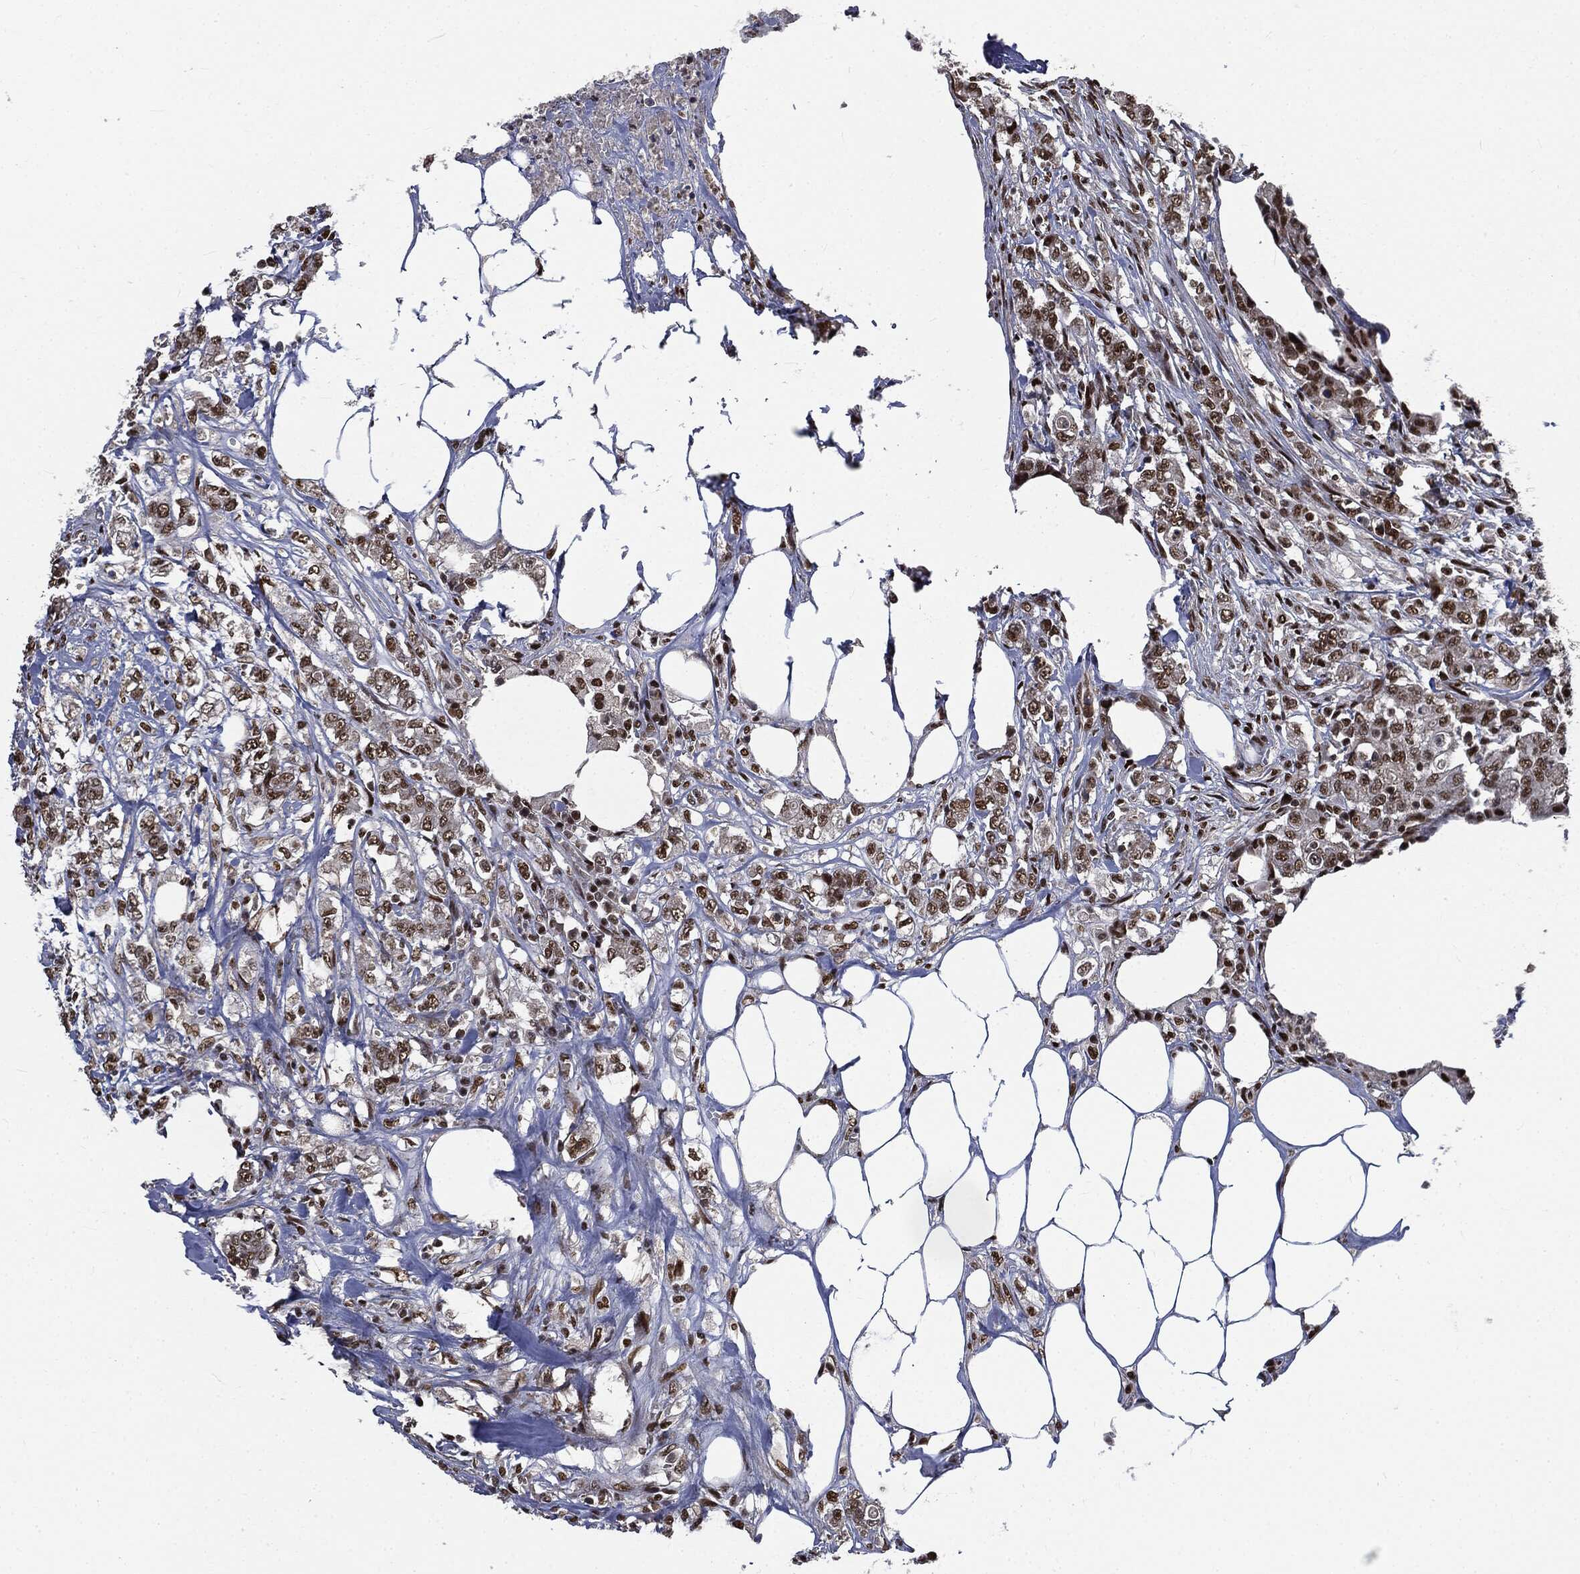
{"staining": {"intensity": "strong", "quantity": ">75%", "location": "nuclear"}, "tissue": "colorectal cancer", "cell_type": "Tumor cells", "image_type": "cancer", "snomed": [{"axis": "morphology", "description": "Adenocarcinoma, NOS"}, {"axis": "topography", "description": "Colon"}], "caption": "The image reveals immunohistochemical staining of adenocarcinoma (colorectal). There is strong nuclear expression is present in approximately >75% of tumor cells.", "gene": "DPH2", "patient": {"sex": "female", "age": 48}}